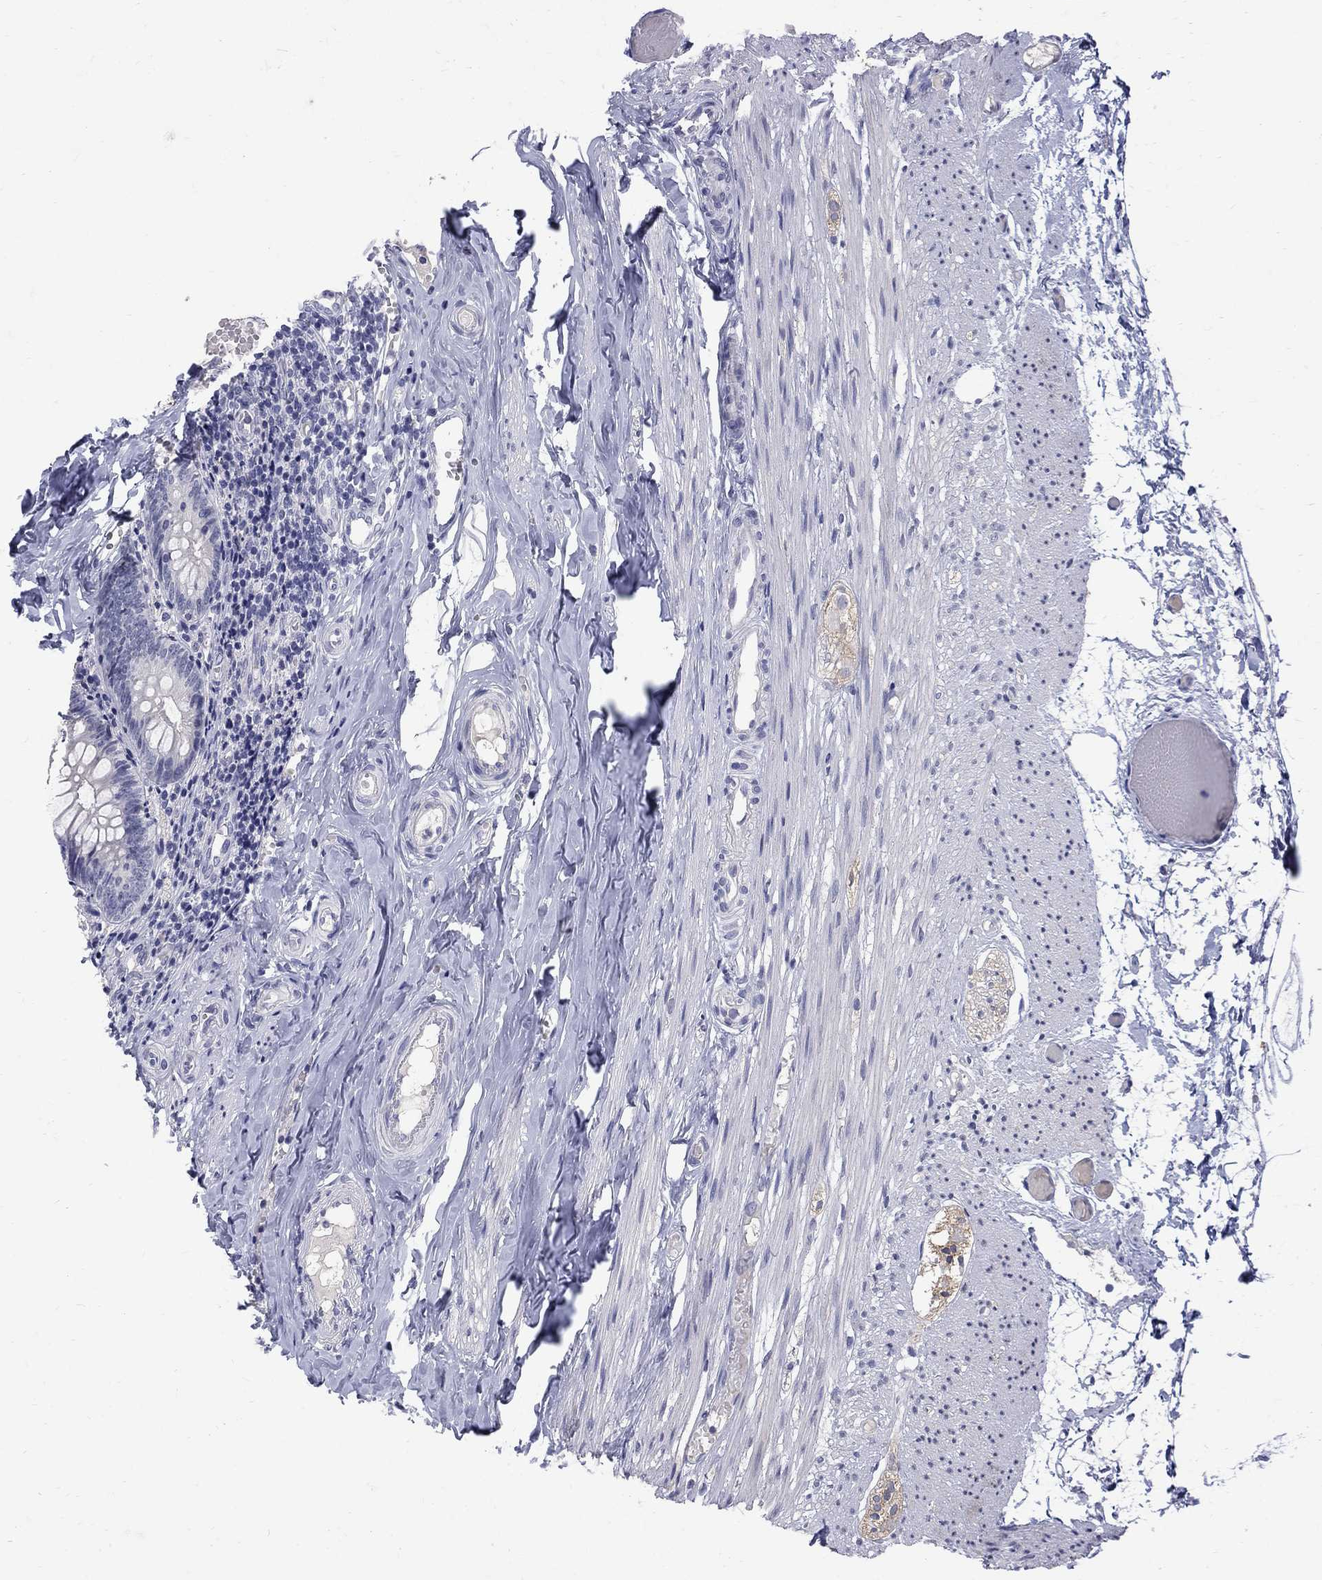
{"staining": {"intensity": "negative", "quantity": "none", "location": "none"}, "tissue": "appendix", "cell_type": "Glandular cells", "image_type": "normal", "snomed": [{"axis": "morphology", "description": "Normal tissue, NOS"}, {"axis": "topography", "description": "Appendix"}], "caption": "DAB immunohistochemical staining of unremarkable human appendix demonstrates no significant positivity in glandular cells. (Immunohistochemistry, brightfield microscopy, high magnification).", "gene": "CTNND2", "patient": {"sex": "female", "age": 23}}